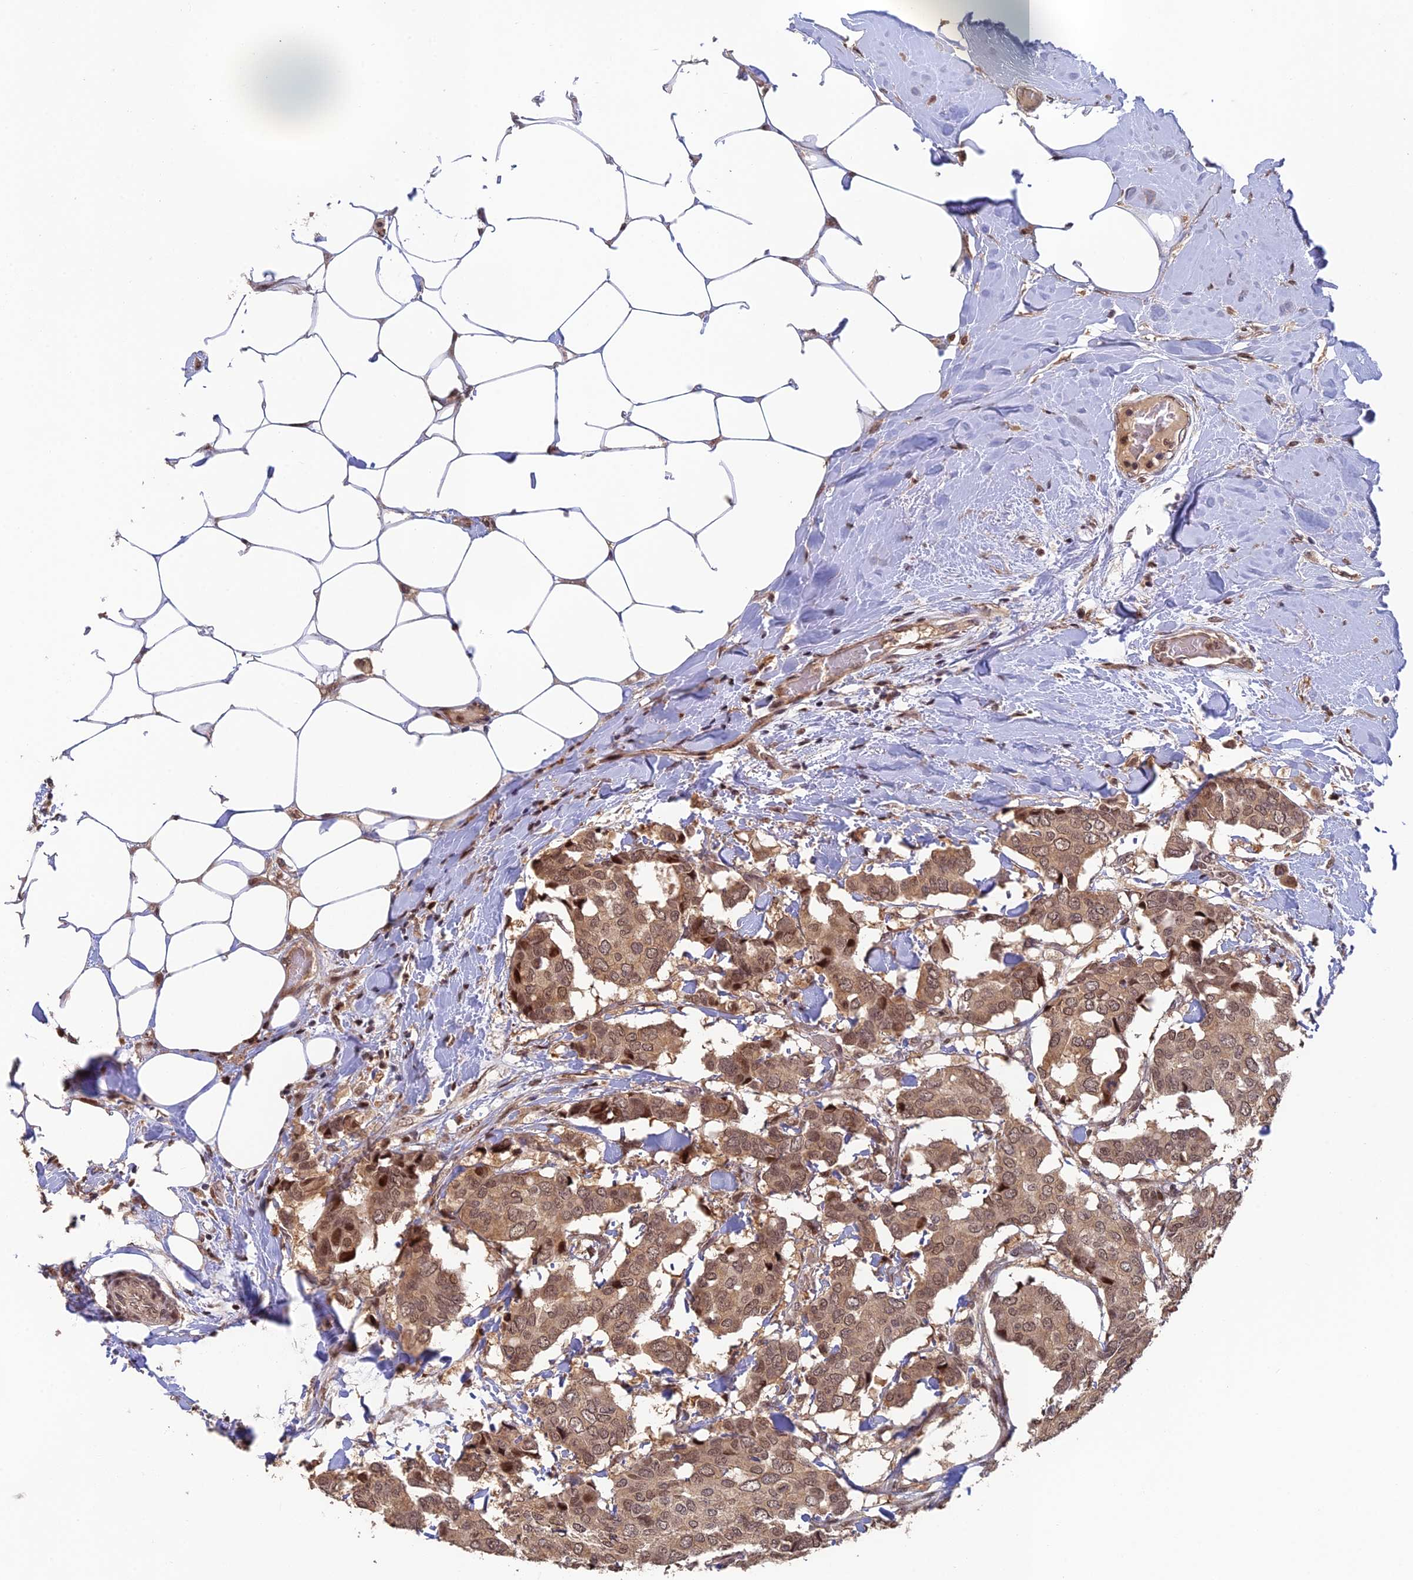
{"staining": {"intensity": "moderate", "quantity": ">75%", "location": "cytoplasmic/membranous,nuclear"}, "tissue": "breast cancer", "cell_type": "Tumor cells", "image_type": "cancer", "snomed": [{"axis": "morphology", "description": "Duct carcinoma"}, {"axis": "topography", "description": "Breast"}], "caption": "DAB immunohistochemical staining of human breast cancer exhibits moderate cytoplasmic/membranous and nuclear protein staining in approximately >75% of tumor cells.", "gene": "OSBPL1A", "patient": {"sex": "female", "age": 75}}